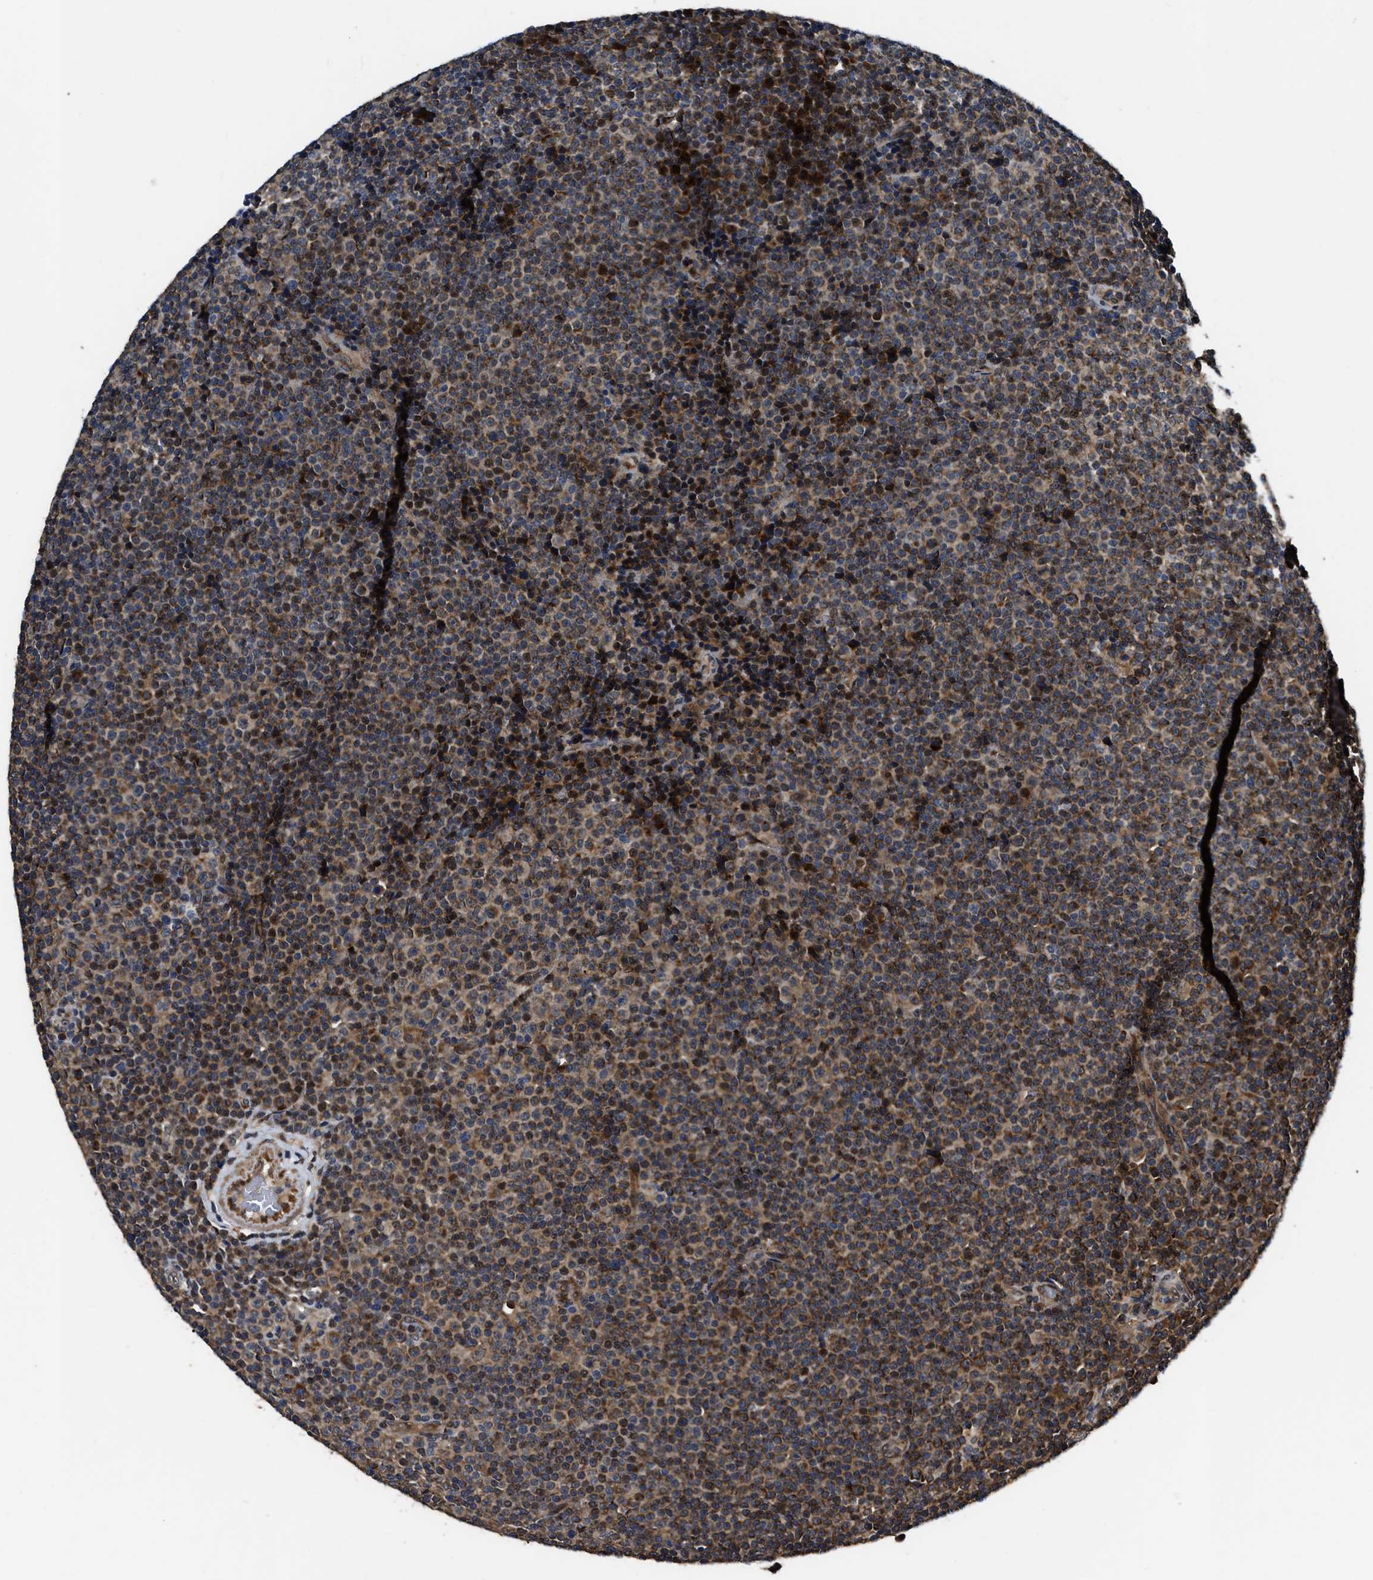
{"staining": {"intensity": "strong", "quantity": ">75%", "location": "cytoplasmic/membranous"}, "tissue": "lymphoma", "cell_type": "Tumor cells", "image_type": "cancer", "snomed": [{"axis": "morphology", "description": "Malignant lymphoma, non-Hodgkin's type, Low grade"}, {"axis": "topography", "description": "Lymph node"}], "caption": "Low-grade malignant lymphoma, non-Hodgkin's type was stained to show a protein in brown. There is high levels of strong cytoplasmic/membranous expression in approximately >75% of tumor cells.", "gene": "PPWD1", "patient": {"sex": "female", "age": 67}}